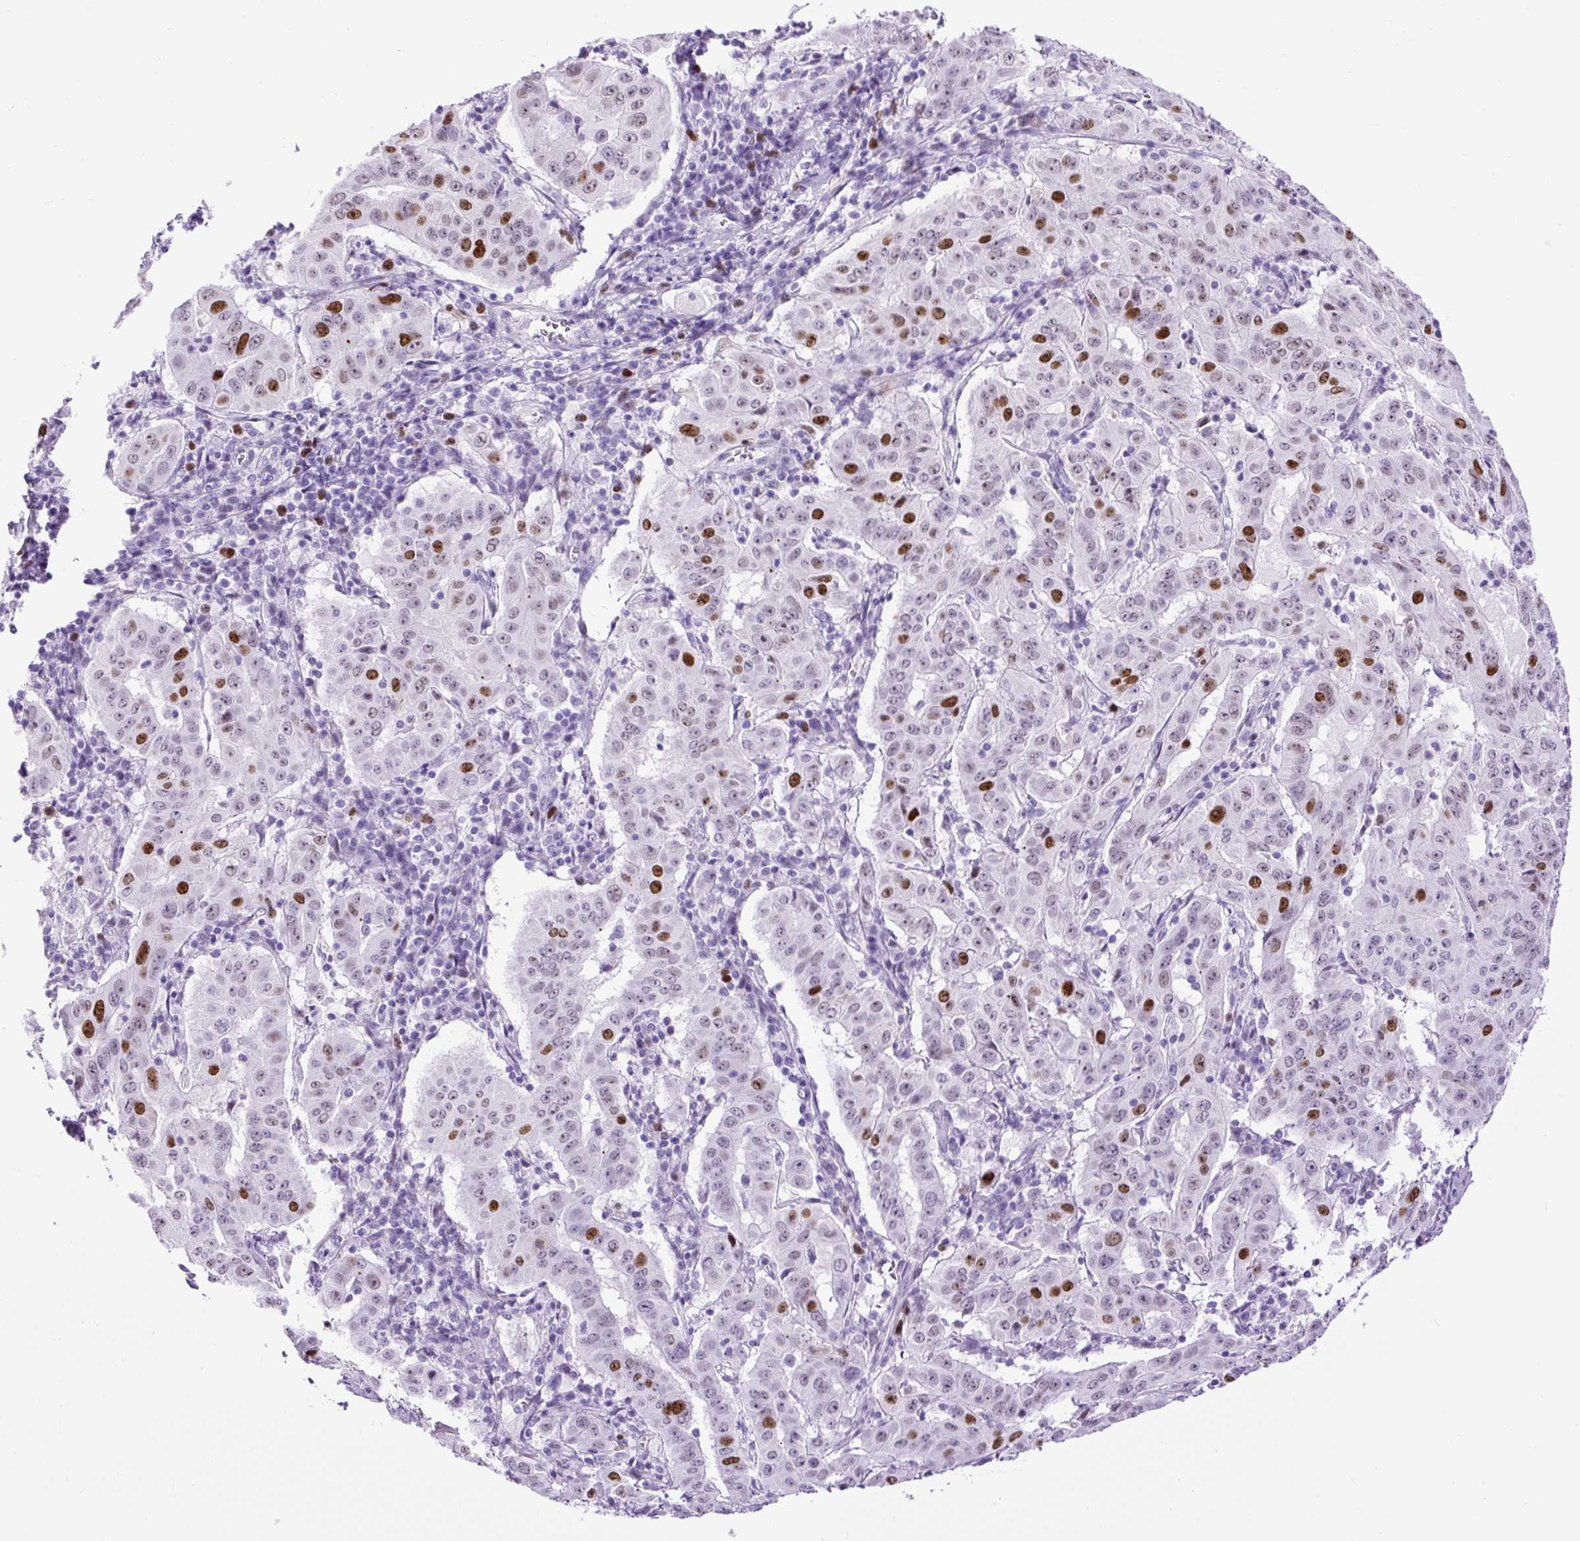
{"staining": {"intensity": "strong", "quantity": "<25%", "location": "nuclear"}, "tissue": "pancreatic cancer", "cell_type": "Tumor cells", "image_type": "cancer", "snomed": [{"axis": "morphology", "description": "Adenocarcinoma, NOS"}, {"axis": "topography", "description": "Pancreas"}], "caption": "Strong nuclear protein positivity is seen in about <25% of tumor cells in pancreatic cancer (adenocarcinoma).", "gene": "RACGAP1", "patient": {"sex": "male", "age": 63}}